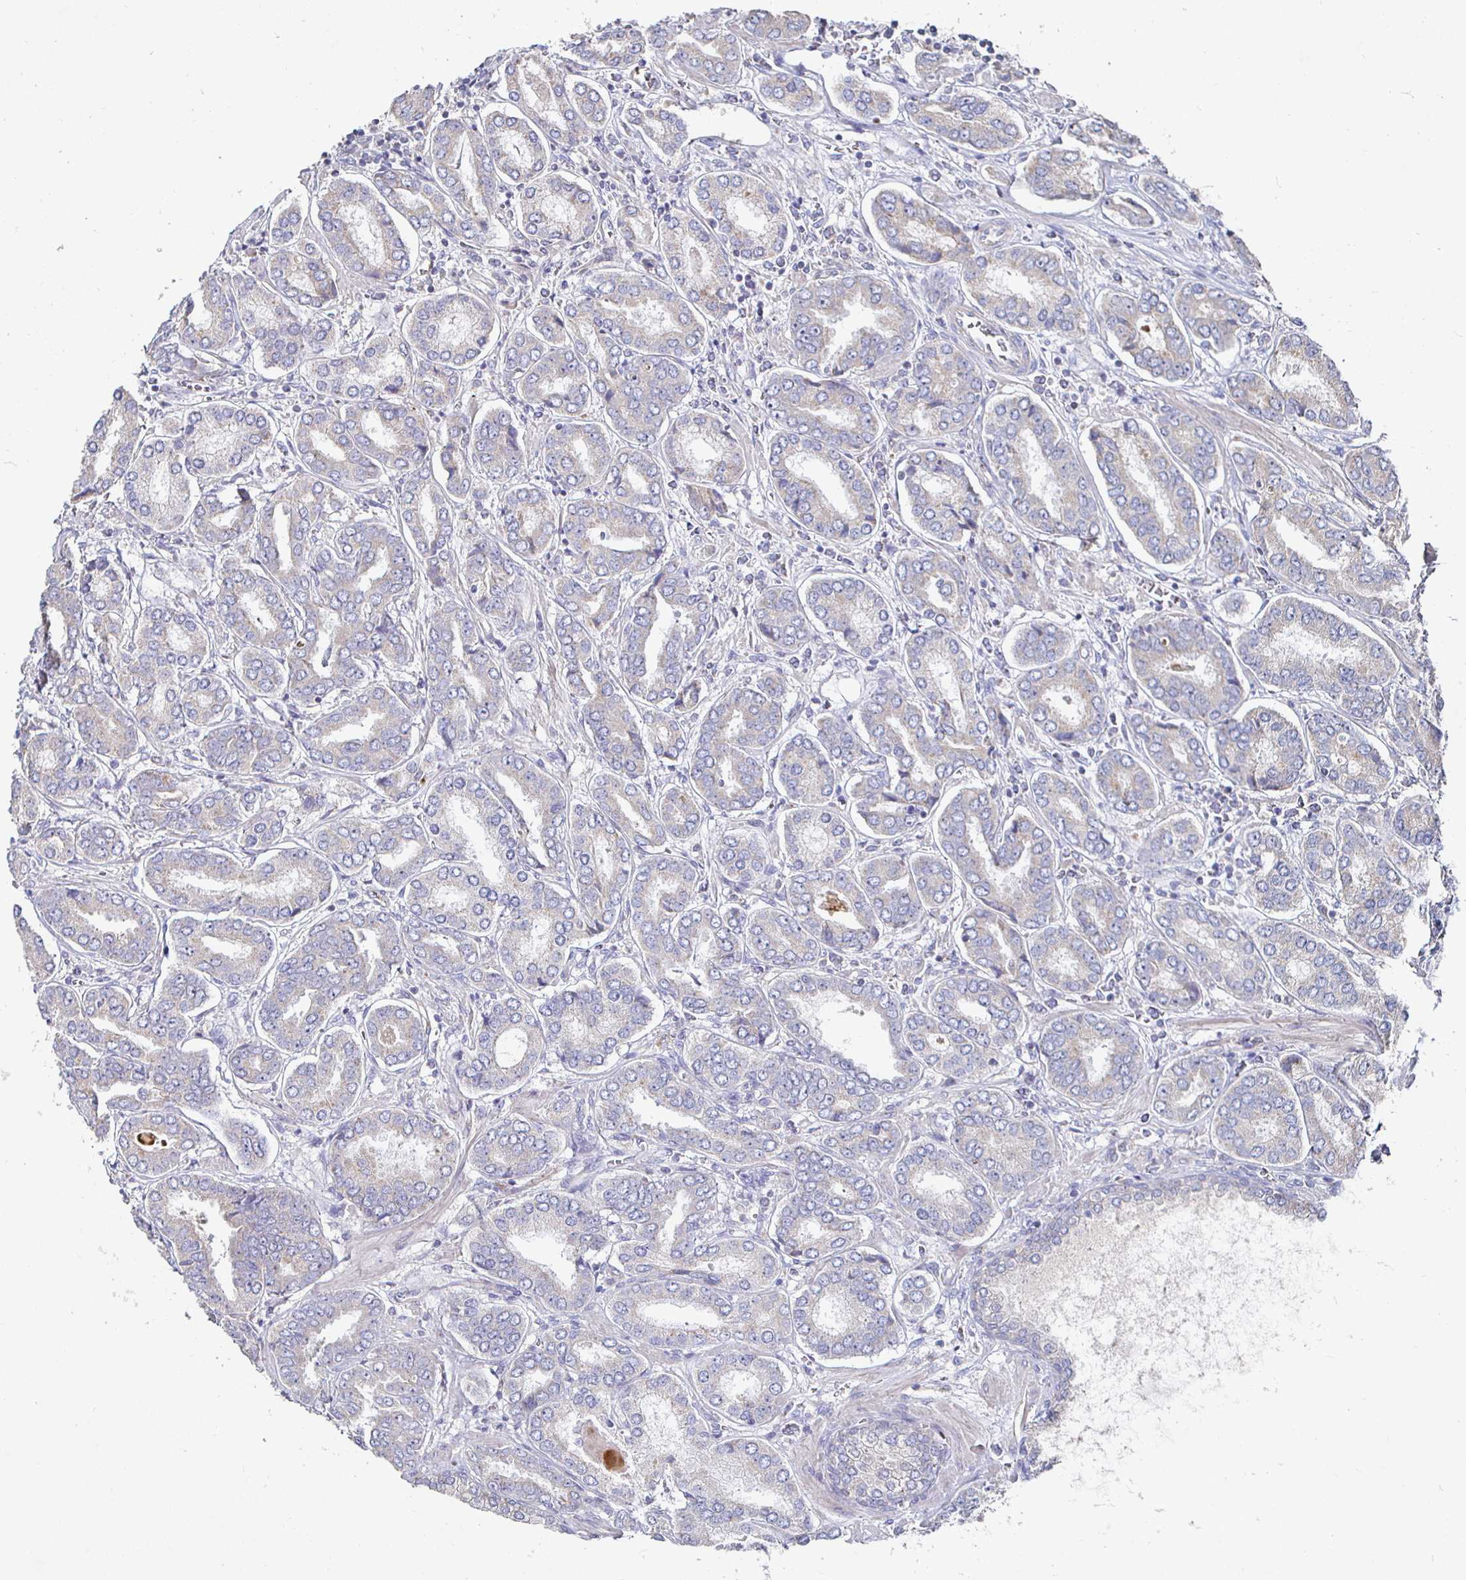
{"staining": {"intensity": "weak", "quantity": "25%-75%", "location": "cytoplasmic/membranous"}, "tissue": "prostate cancer", "cell_type": "Tumor cells", "image_type": "cancer", "snomed": [{"axis": "morphology", "description": "Adenocarcinoma, High grade"}, {"axis": "topography", "description": "Prostate"}], "caption": "Prostate cancer (adenocarcinoma (high-grade)) stained with a brown dye exhibits weak cytoplasmic/membranous positive staining in about 25%-75% of tumor cells.", "gene": "NRSN1", "patient": {"sex": "male", "age": 72}}